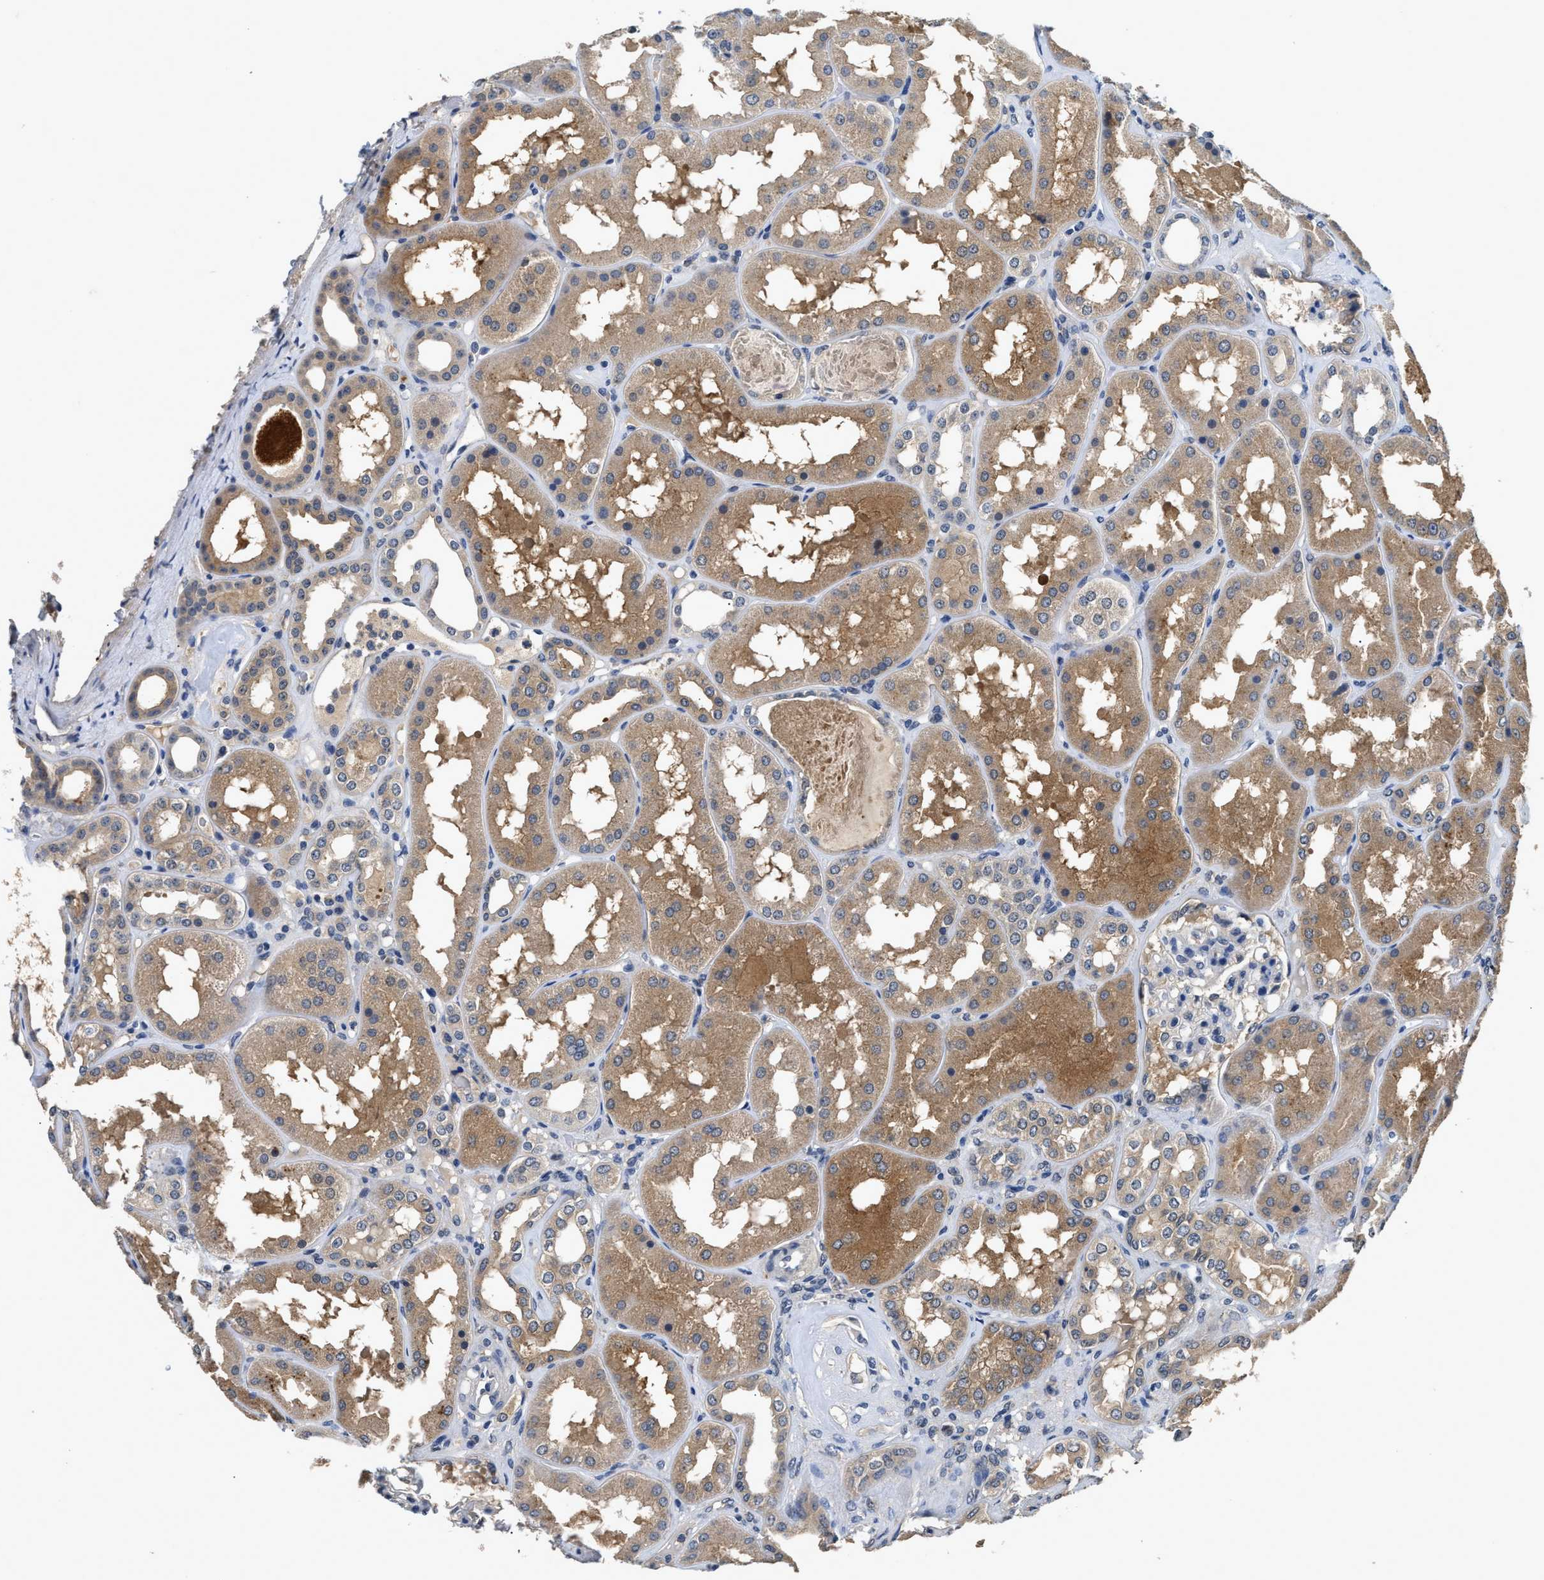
{"staining": {"intensity": "negative", "quantity": "none", "location": "none"}, "tissue": "kidney", "cell_type": "Cells in glomeruli", "image_type": "normal", "snomed": [{"axis": "morphology", "description": "Normal tissue, NOS"}, {"axis": "topography", "description": "Kidney"}], "caption": "High magnification brightfield microscopy of benign kidney stained with DAB (brown) and counterstained with hematoxylin (blue): cells in glomeruli show no significant positivity. Brightfield microscopy of immunohistochemistry stained with DAB (3,3'-diaminobenzidine) (brown) and hematoxylin (blue), captured at high magnification.", "gene": "INHA", "patient": {"sex": "female", "age": 56}}